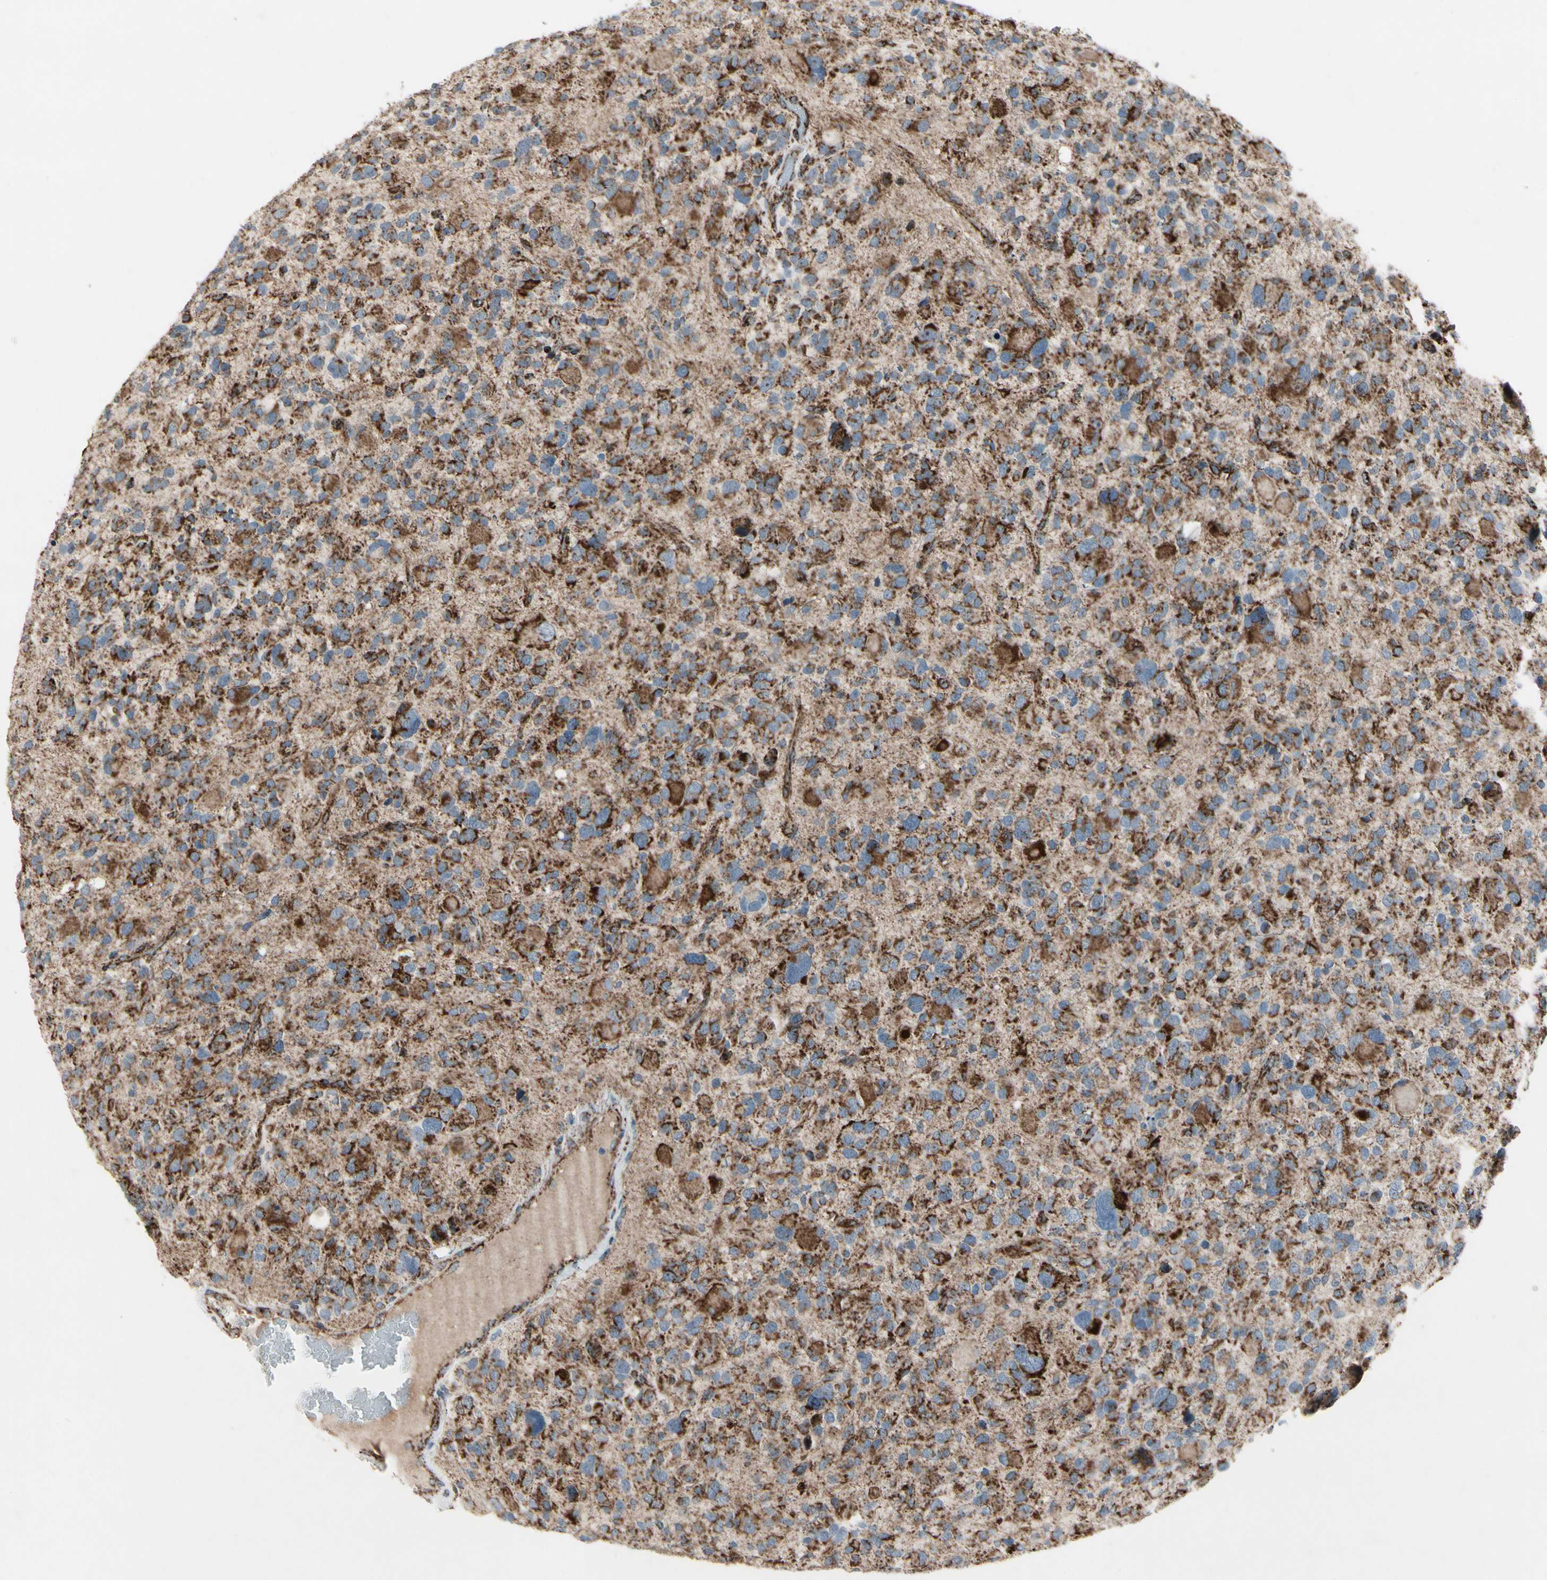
{"staining": {"intensity": "moderate", "quantity": ">75%", "location": "cytoplasmic/membranous"}, "tissue": "glioma", "cell_type": "Tumor cells", "image_type": "cancer", "snomed": [{"axis": "morphology", "description": "Glioma, malignant, High grade"}, {"axis": "topography", "description": "Brain"}], "caption": "Immunohistochemistry of human glioma reveals medium levels of moderate cytoplasmic/membranous positivity in approximately >75% of tumor cells.", "gene": "CPT1A", "patient": {"sex": "male", "age": 48}}